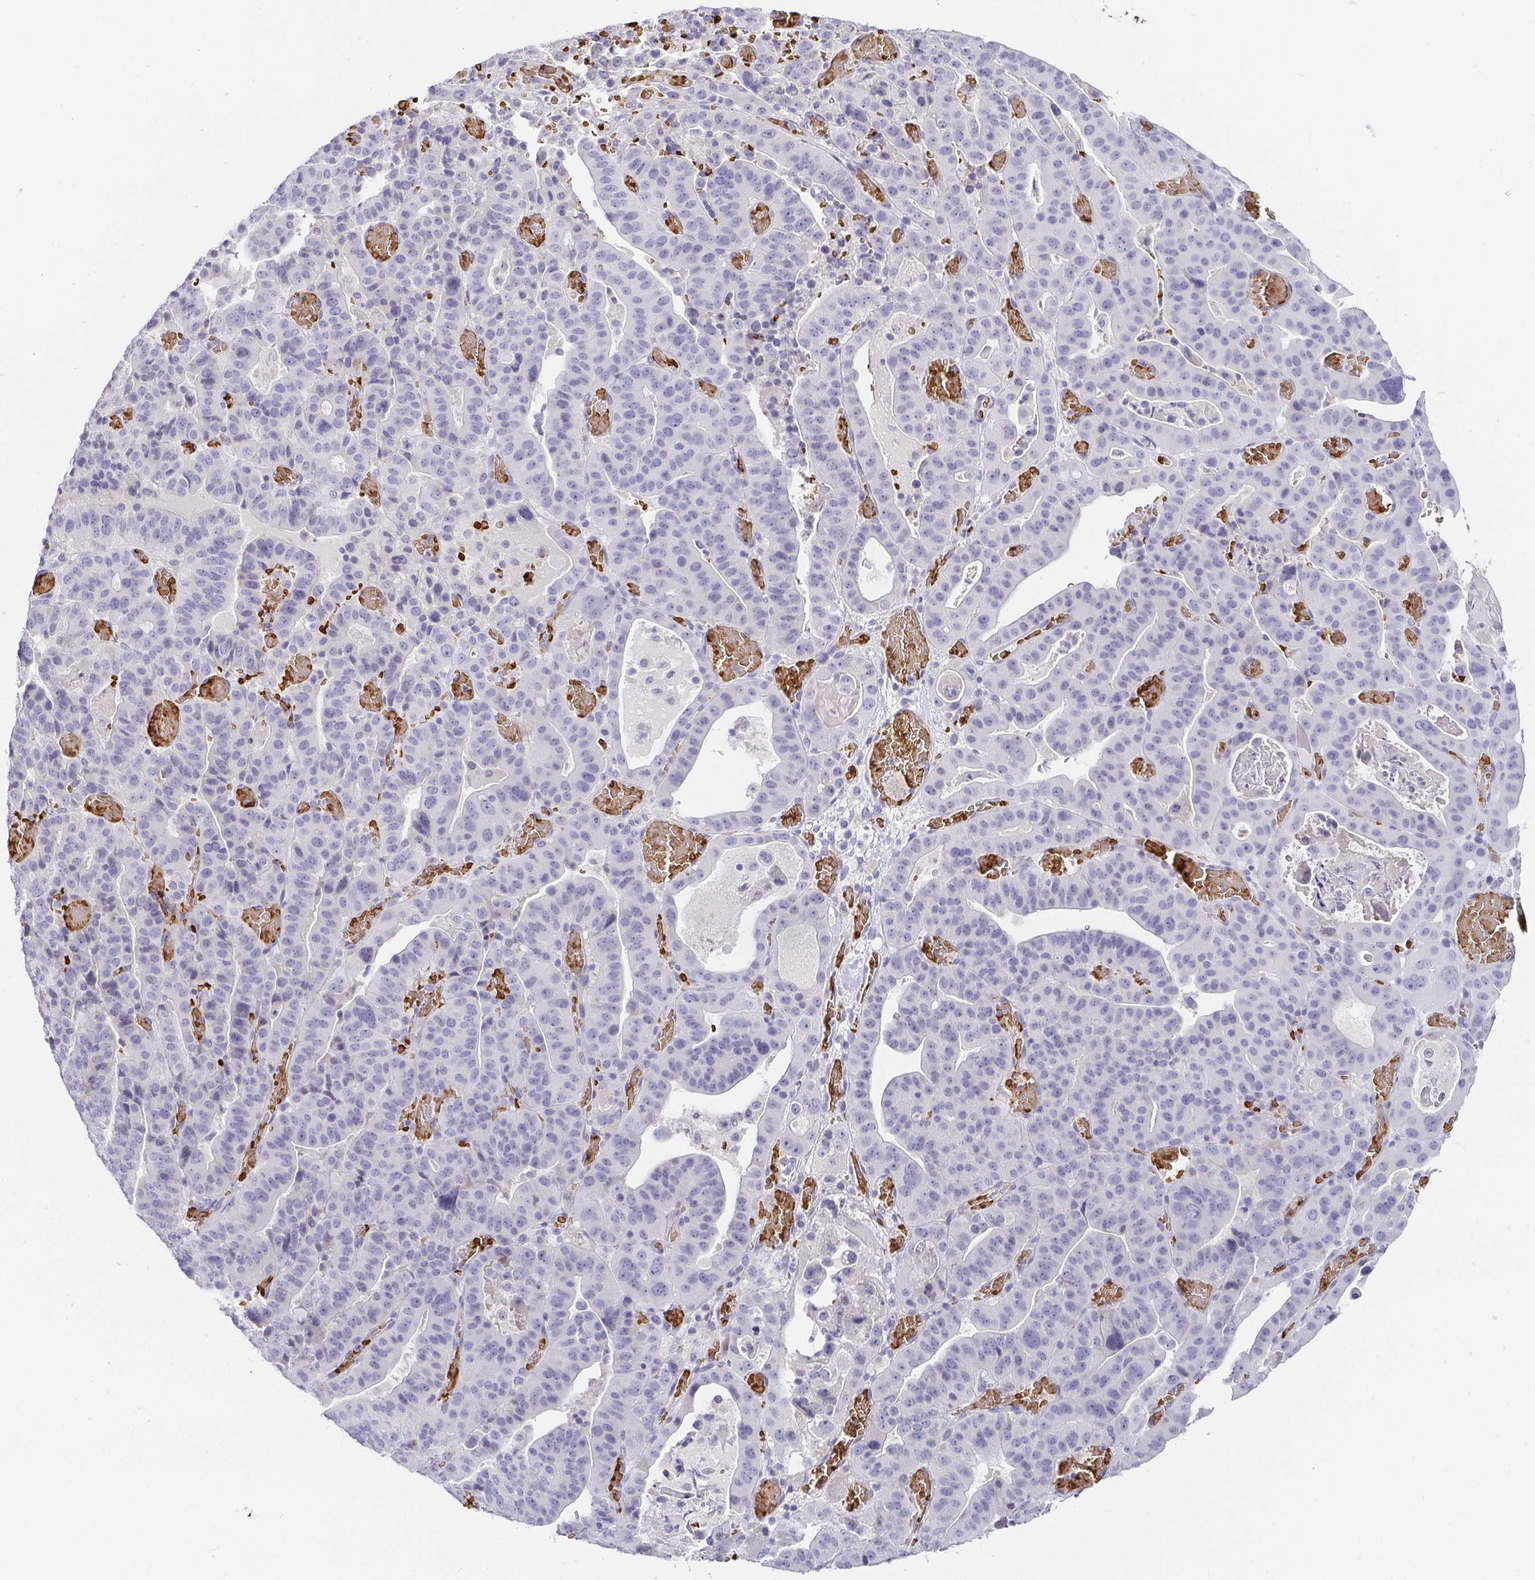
{"staining": {"intensity": "negative", "quantity": "none", "location": "none"}, "tissue": "stomach cancer", "cell_type": "Tumor cells", "image_type": "cancer", "snomed": [{"axis": "morphology", "description": "Adenocarcinoma, NOS"}, {"axis": "topography", "description": "Stomach"}], "caption": "Stomach cancer (adenocarcinoma) was stained to show a protein in brown. There is no significant staining in tumor cells.", "gene": "FGF21", "patient": {"sex": "male", "age": 48}}